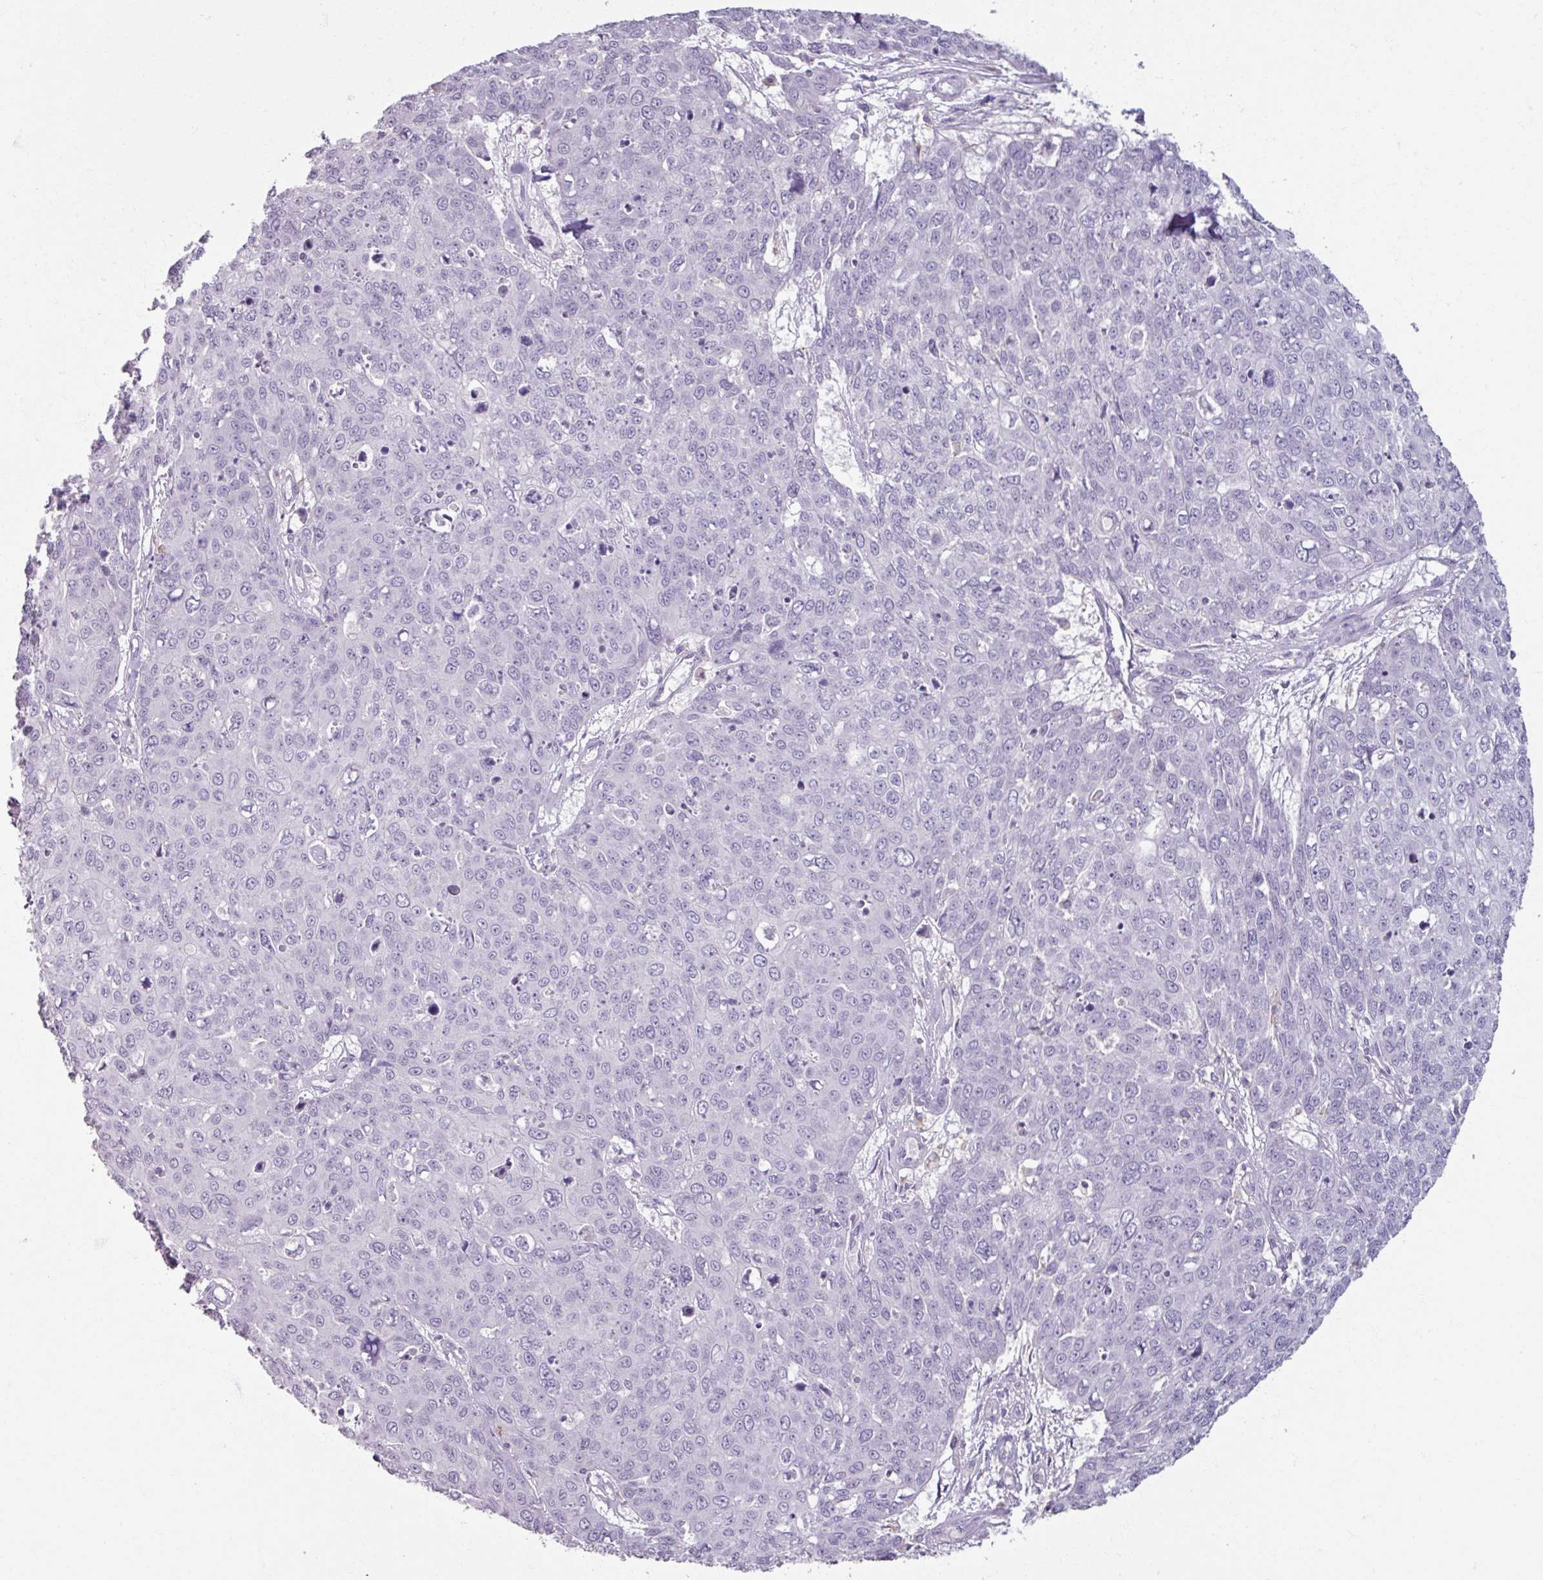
{"staining": {"intensity": "negative", "quantity": "none", "location": "none"}, "tissue": "skin cancer", "cell_type": "Tumor cells", "image_type": "cancer", "snomed": [{"axis": "morphology", "description": "Squamous cell carcinoma, NOS"}, {"axis": "topography", "description": "Skin"}], "caption": "An IHC photomicrograph of squamous cell carcinoma (skin) is shown. There is no staining in tumor cells of squamous cell carcinoma (skin).", "gene": "SLC27A5", "patient": {"sex": "male", "age": 71}}